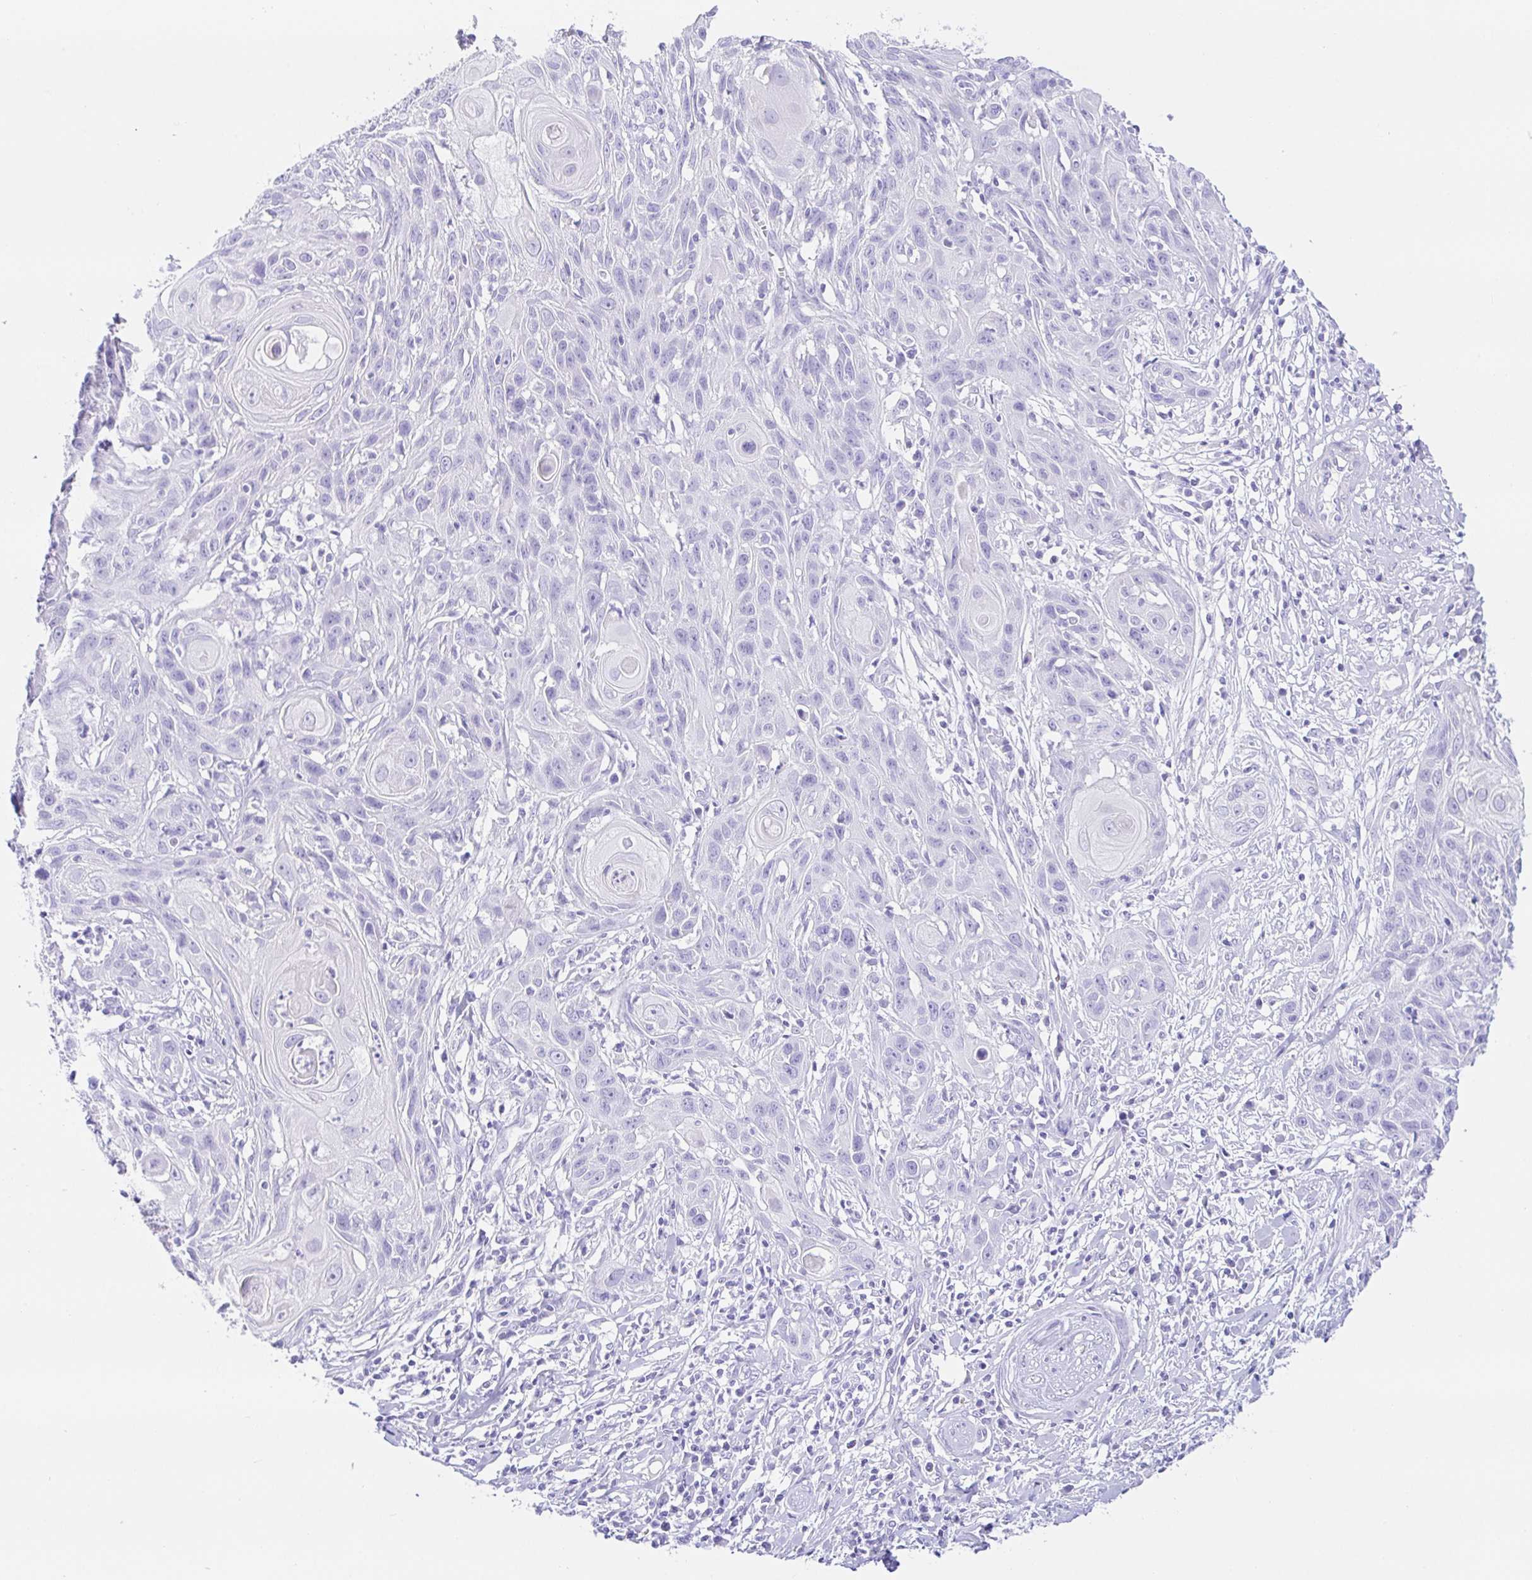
{"staining": {"intensity": "negative", "quantity": "none", "location": "none"}, "tissue": "skin cancer", "cell_type": "Tumor cells", "image_type": "cancer", "snomed": [{"axis": "morphology", "description": "Squamous cell carcinoma, NOS"}, {"axis": "topography", "description": "Skin"}, {"axis": "topography", "description": "Vulva"}], "caption": "DAB immunohistochemical staining of skin cancer exhibits no significant staining in tumor cells. (Stains: DAB (3,3'-diaminobenzidine) IHC with hematoxylin counter stain, Microscopy: brightfield microscopy at high magnification).", "gene": "PAX8", "patient": {"sex": "female", "age": 83}}